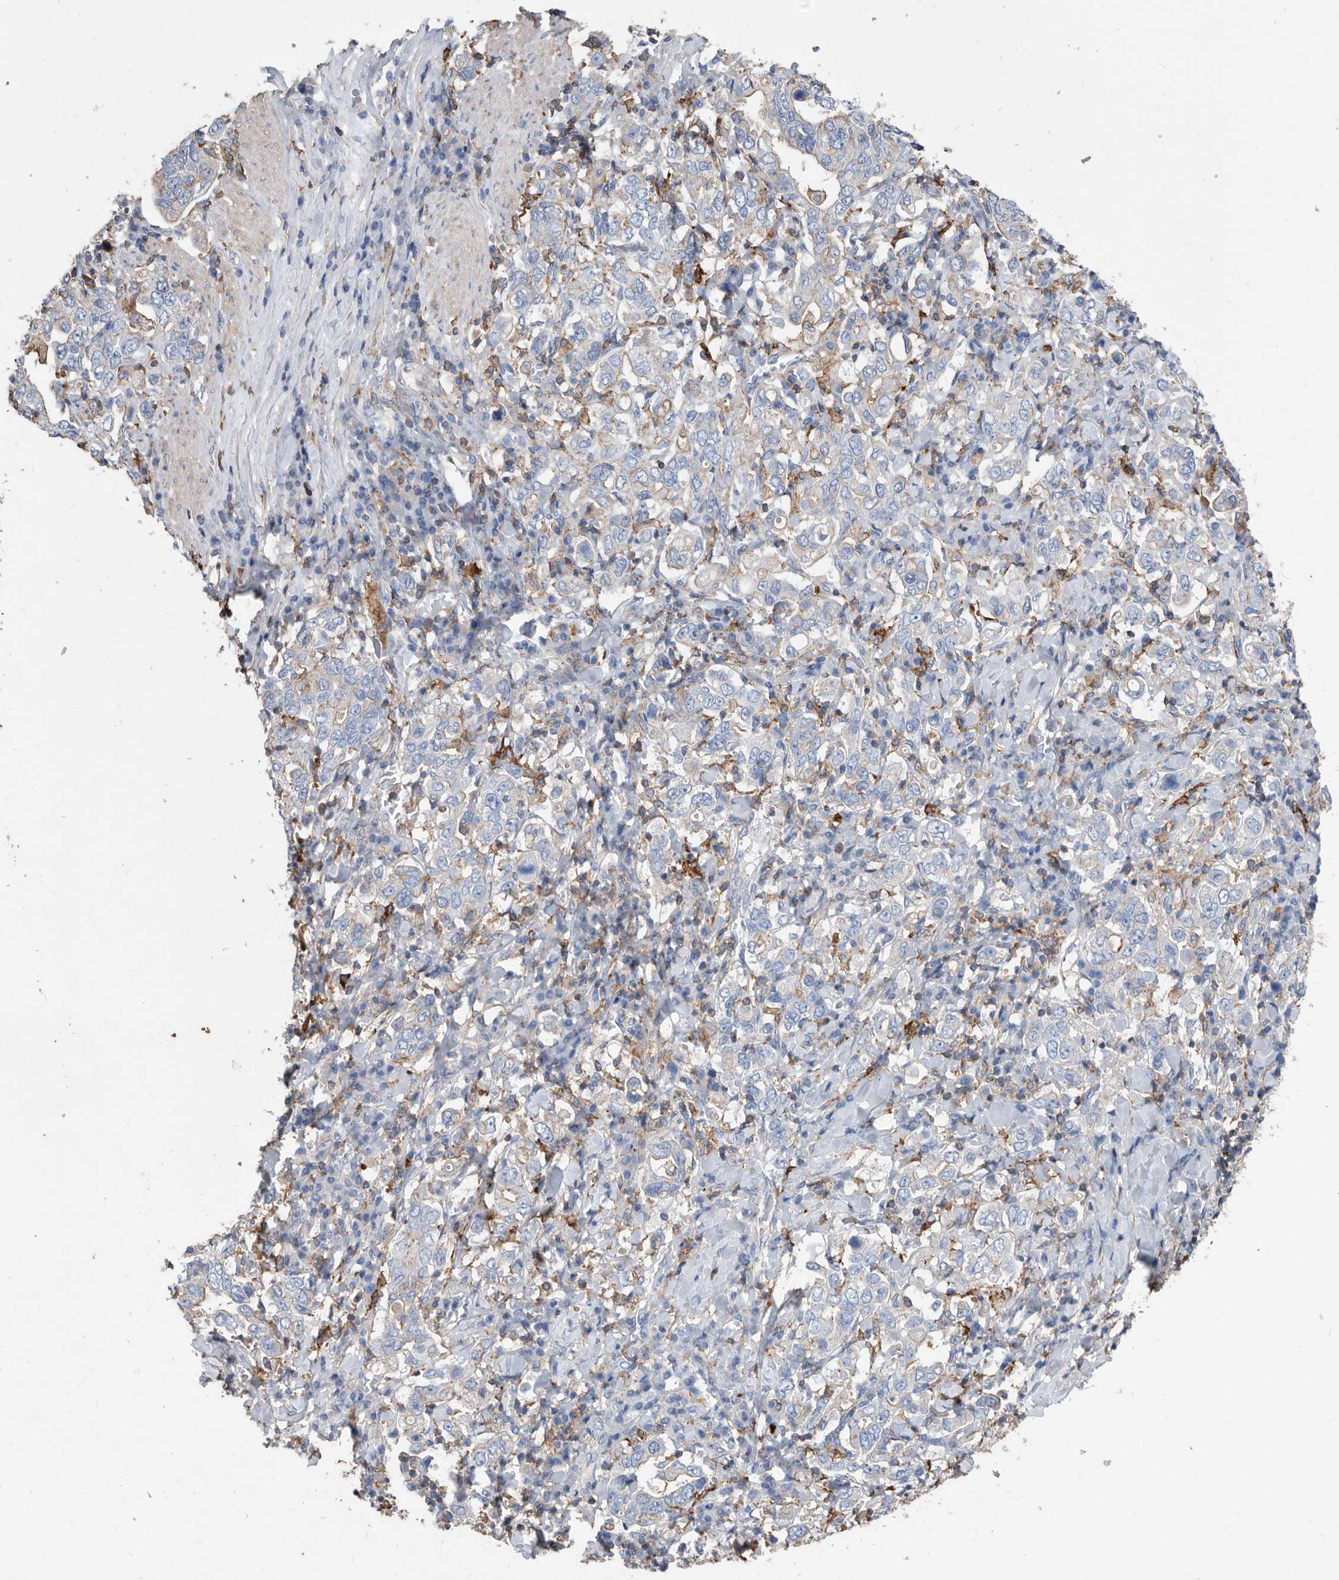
{"staining": {"intensity": "negative", "quantity": "none", "location": "none"}, "tissue": "stomach cancer", "cell_type": "Tumor cells", "image_type": "cancer", "snomed": [{"axis": "morphology", "description": "Adenocarcinoma, NOS"}, {"axis": "topography", "description": "Stomach, upper"}], "caption": "There is no significant expression in tumor cells of stomach adenocarcinoma.", "gene": "MS4A4A", "patient": {"sex": "male", "age": 62}}